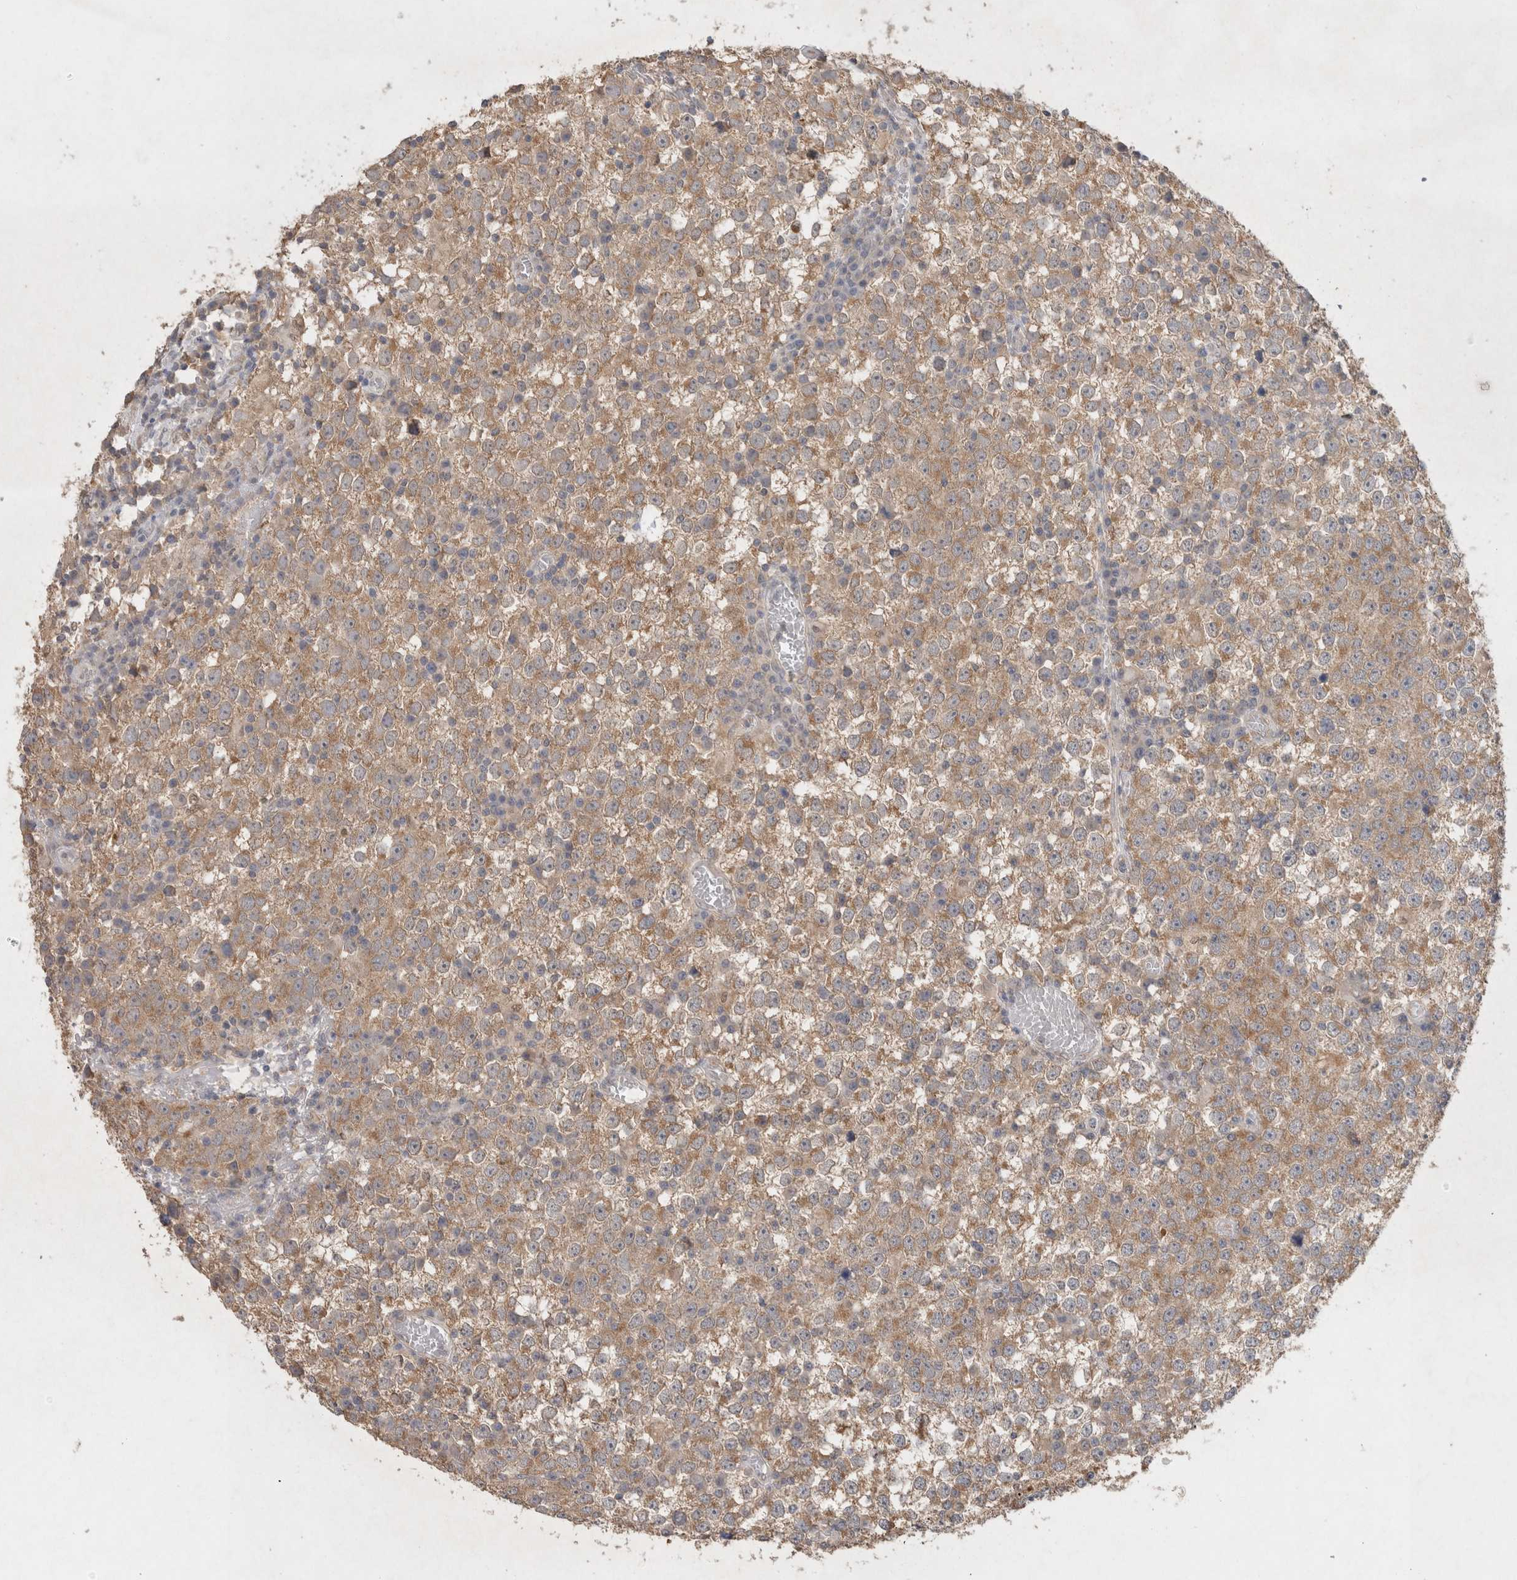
{"staining": {"intensity": "moderate", "quantity": ">75%", "location": "cytoplasmic/membranous"}, "tissue": "testis cancer", "cell_type": "Tumor cells", "image_type": "cancer", "snomed": [{"axis": "morphology", "description": "Seminoma, NOS"}, {"axis": "topography", "description": "Testis"}], "caption": "The histopathology image displays a brown stain indicating the presence of a protein in the cytoplasmic/membranous of tumor cells in seminoma (testis). (DAB (3,3'-diaminobenzidine) IHC with brightfield microscopy, high magnification).", "gene": "RAB14", "patient": {"sex": "male", "age": 65}}